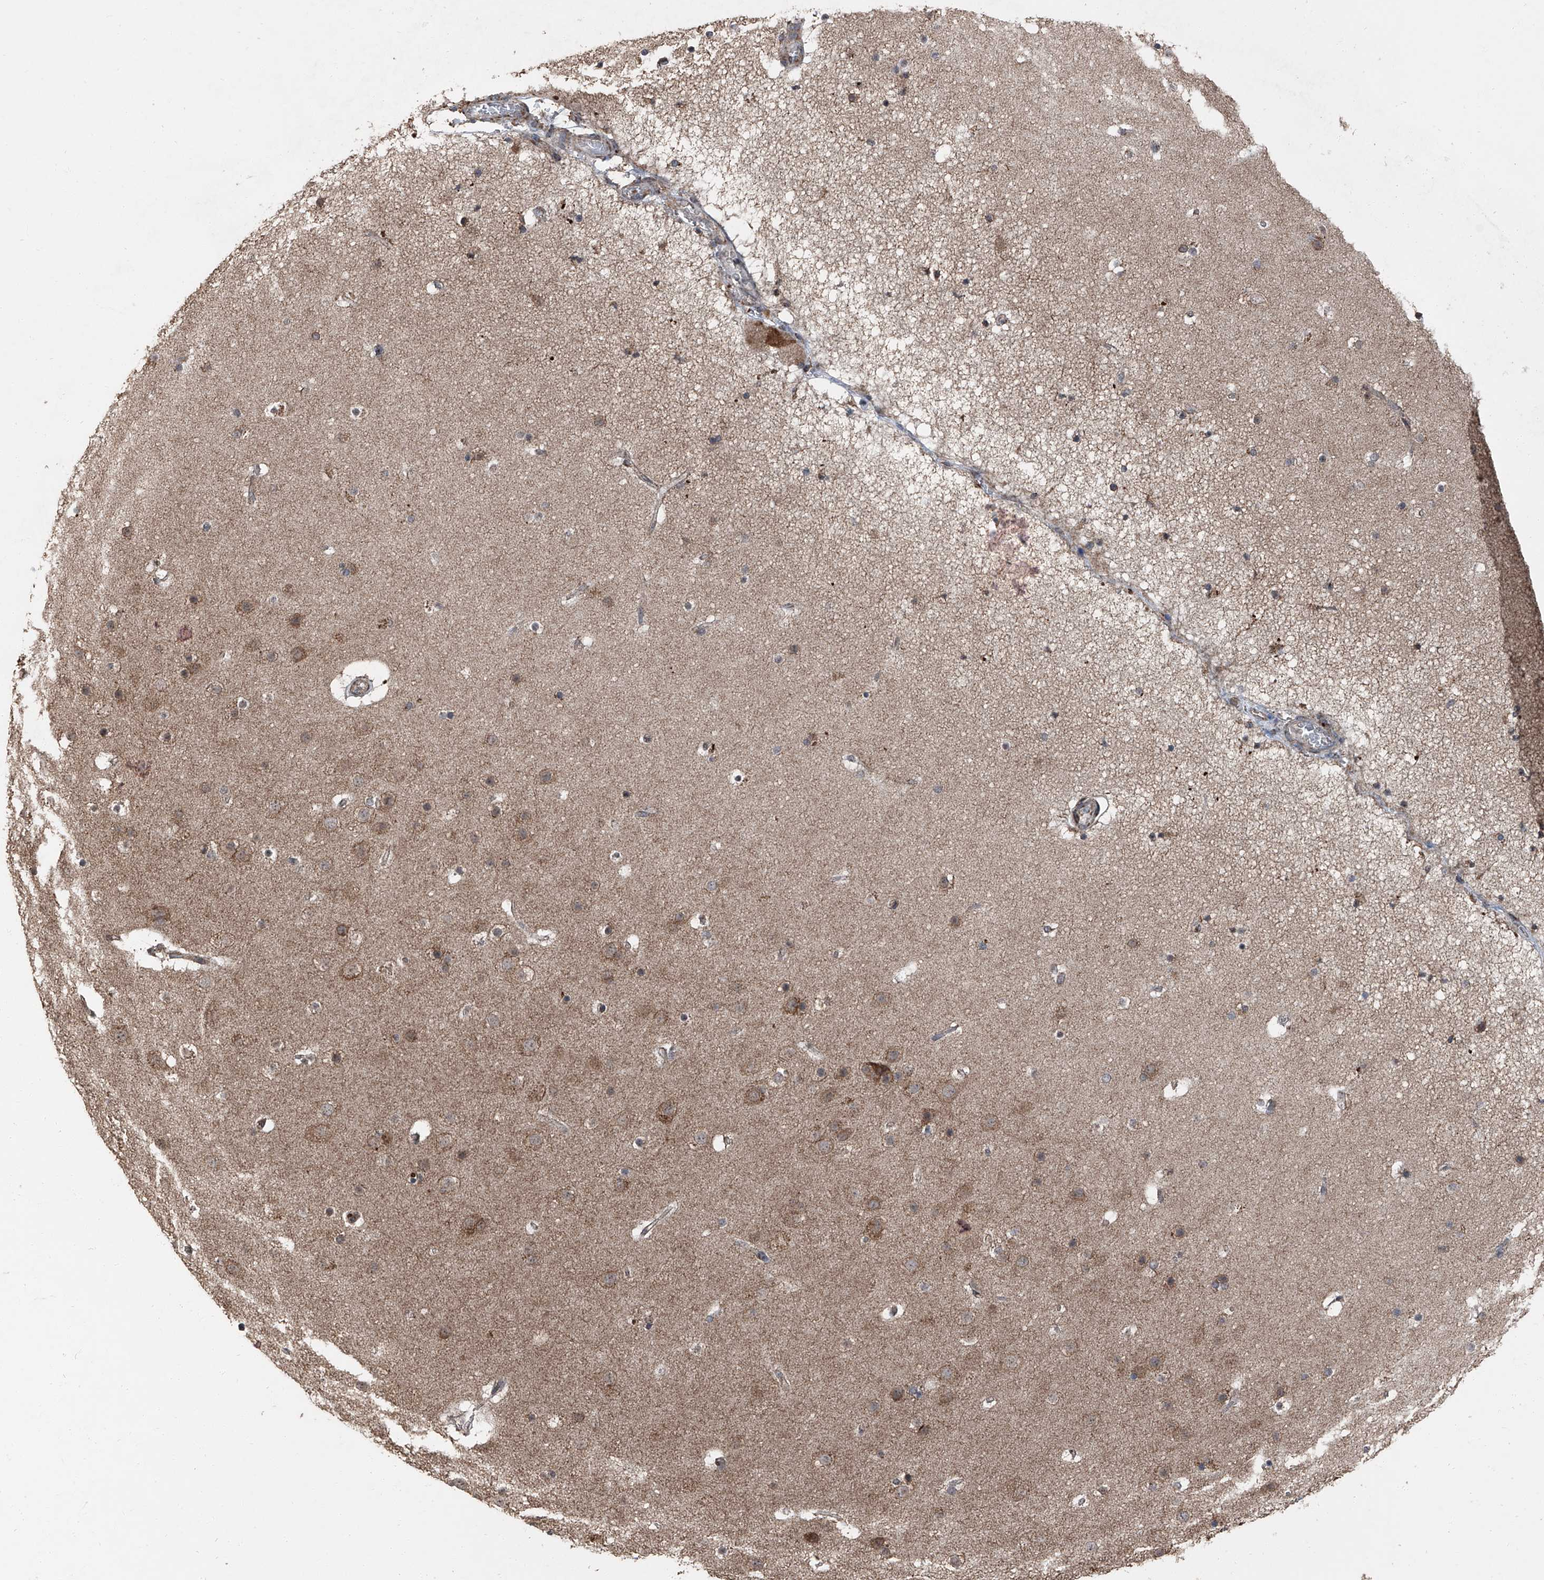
{"staining": {"intensity": "negative", "quantity": "none", "location": "none"}, "tissue": "cerebral cortex", "cell_type": "Endothelial cells", "image_type": "normal", "snomed": [{"axis": "morphology", "description": "Normal tissue, NOS"}, {"axis": "topography", "description": "Cerebral cortex"}], "caption": "High magnification brightfield microscopy of benign cerebral cortex stained with DAB (3,3'-diaminobenzidine) (brown) and counterstained with hematoxylin (blue): endothelial cells show no significant expression.", "gene": "LIMK1", "patient": {"sex": "male", "age": 57}}